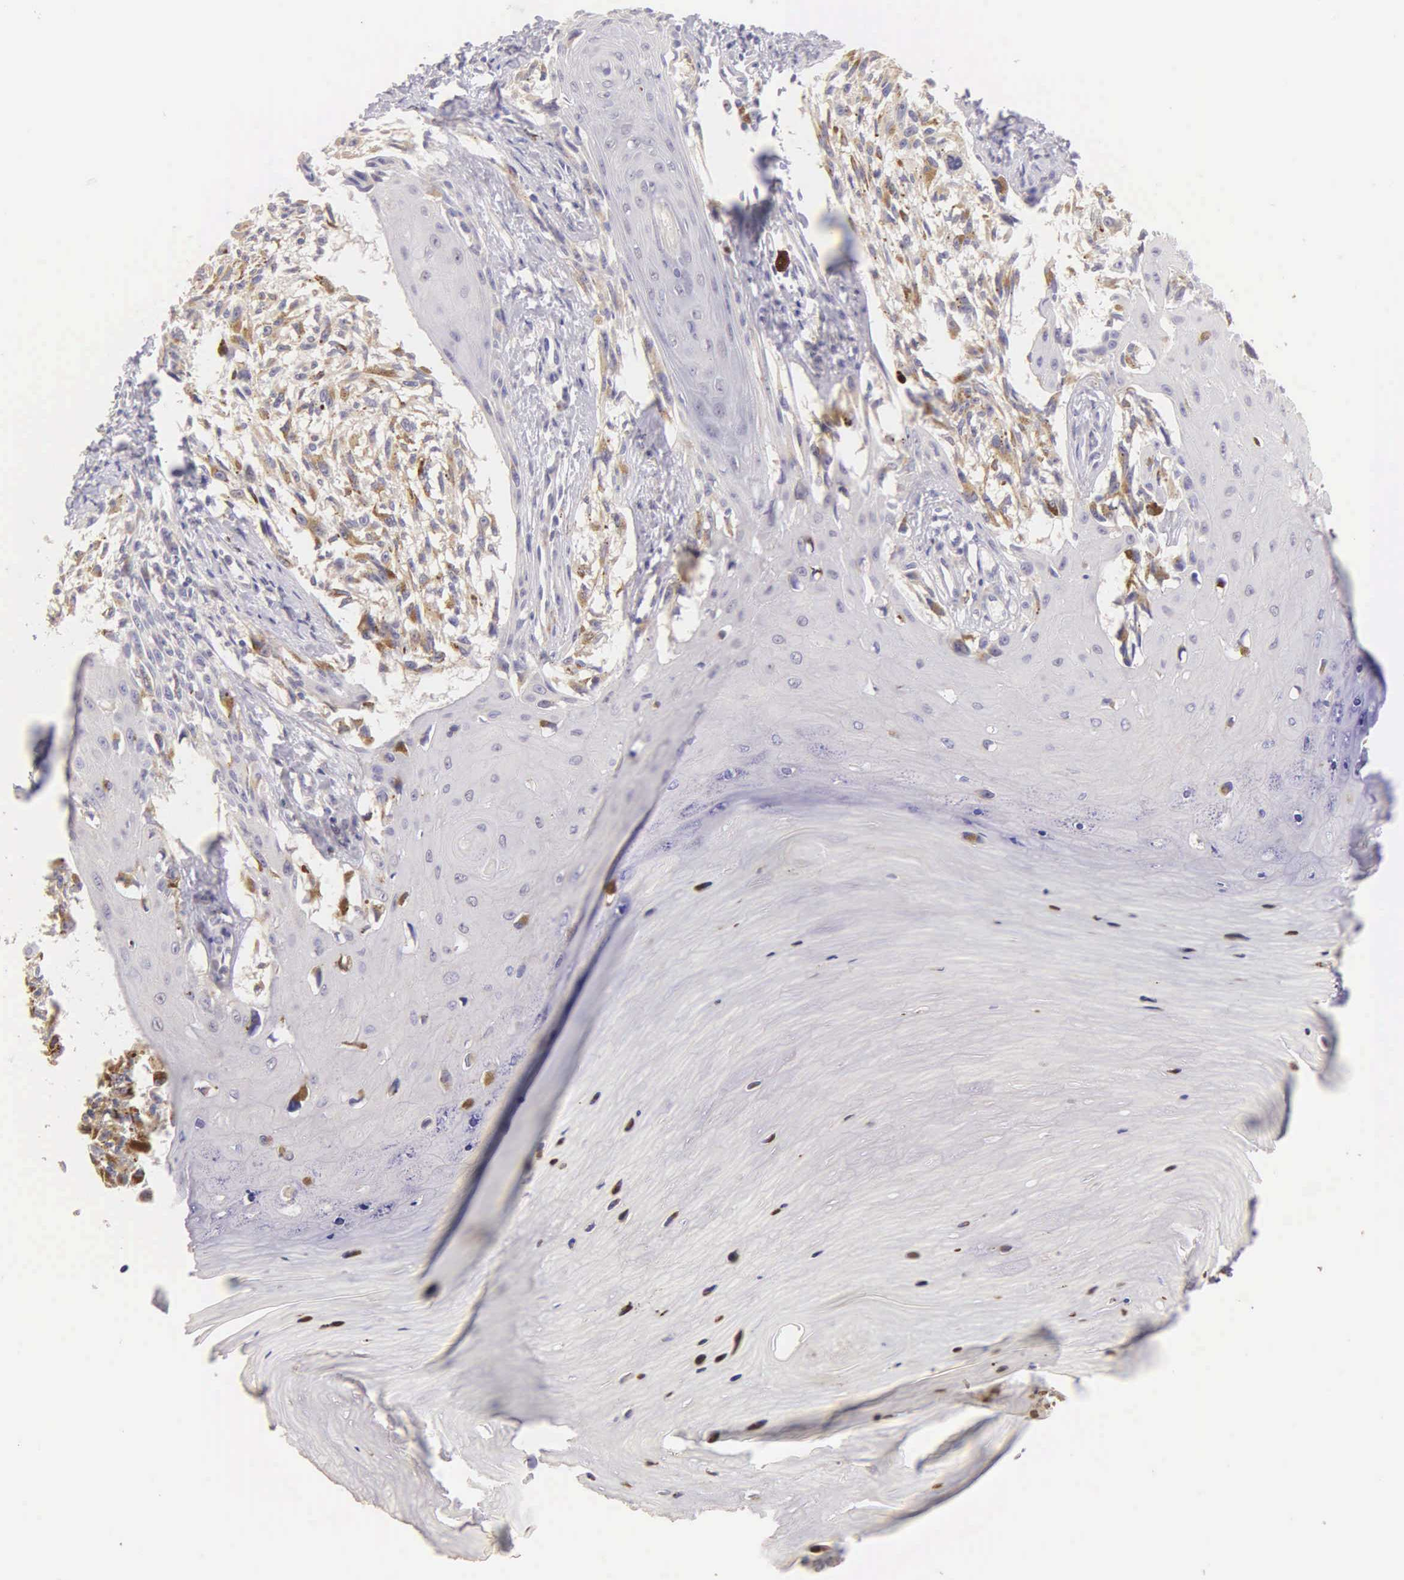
{"staining": {"intensity": "negative", "quantity": "none", "location": "none"}, "tissue": "melanoma", "cell_type": "Tumor cells", "image_type": "cancer", "snomed": [{"axis": "morphology", "description": "Malignant melanoma, NOS"}, {"axis": "topography", "description": "Skin"}], "caption": "Immunohistochemistry micrograph of neoplastic tissue: malignant melanoma stained with DAB shows no significant protein positivity in tumor cells.", "gene": "ESR1", "patient": {"sex": "female", "age": 82}}